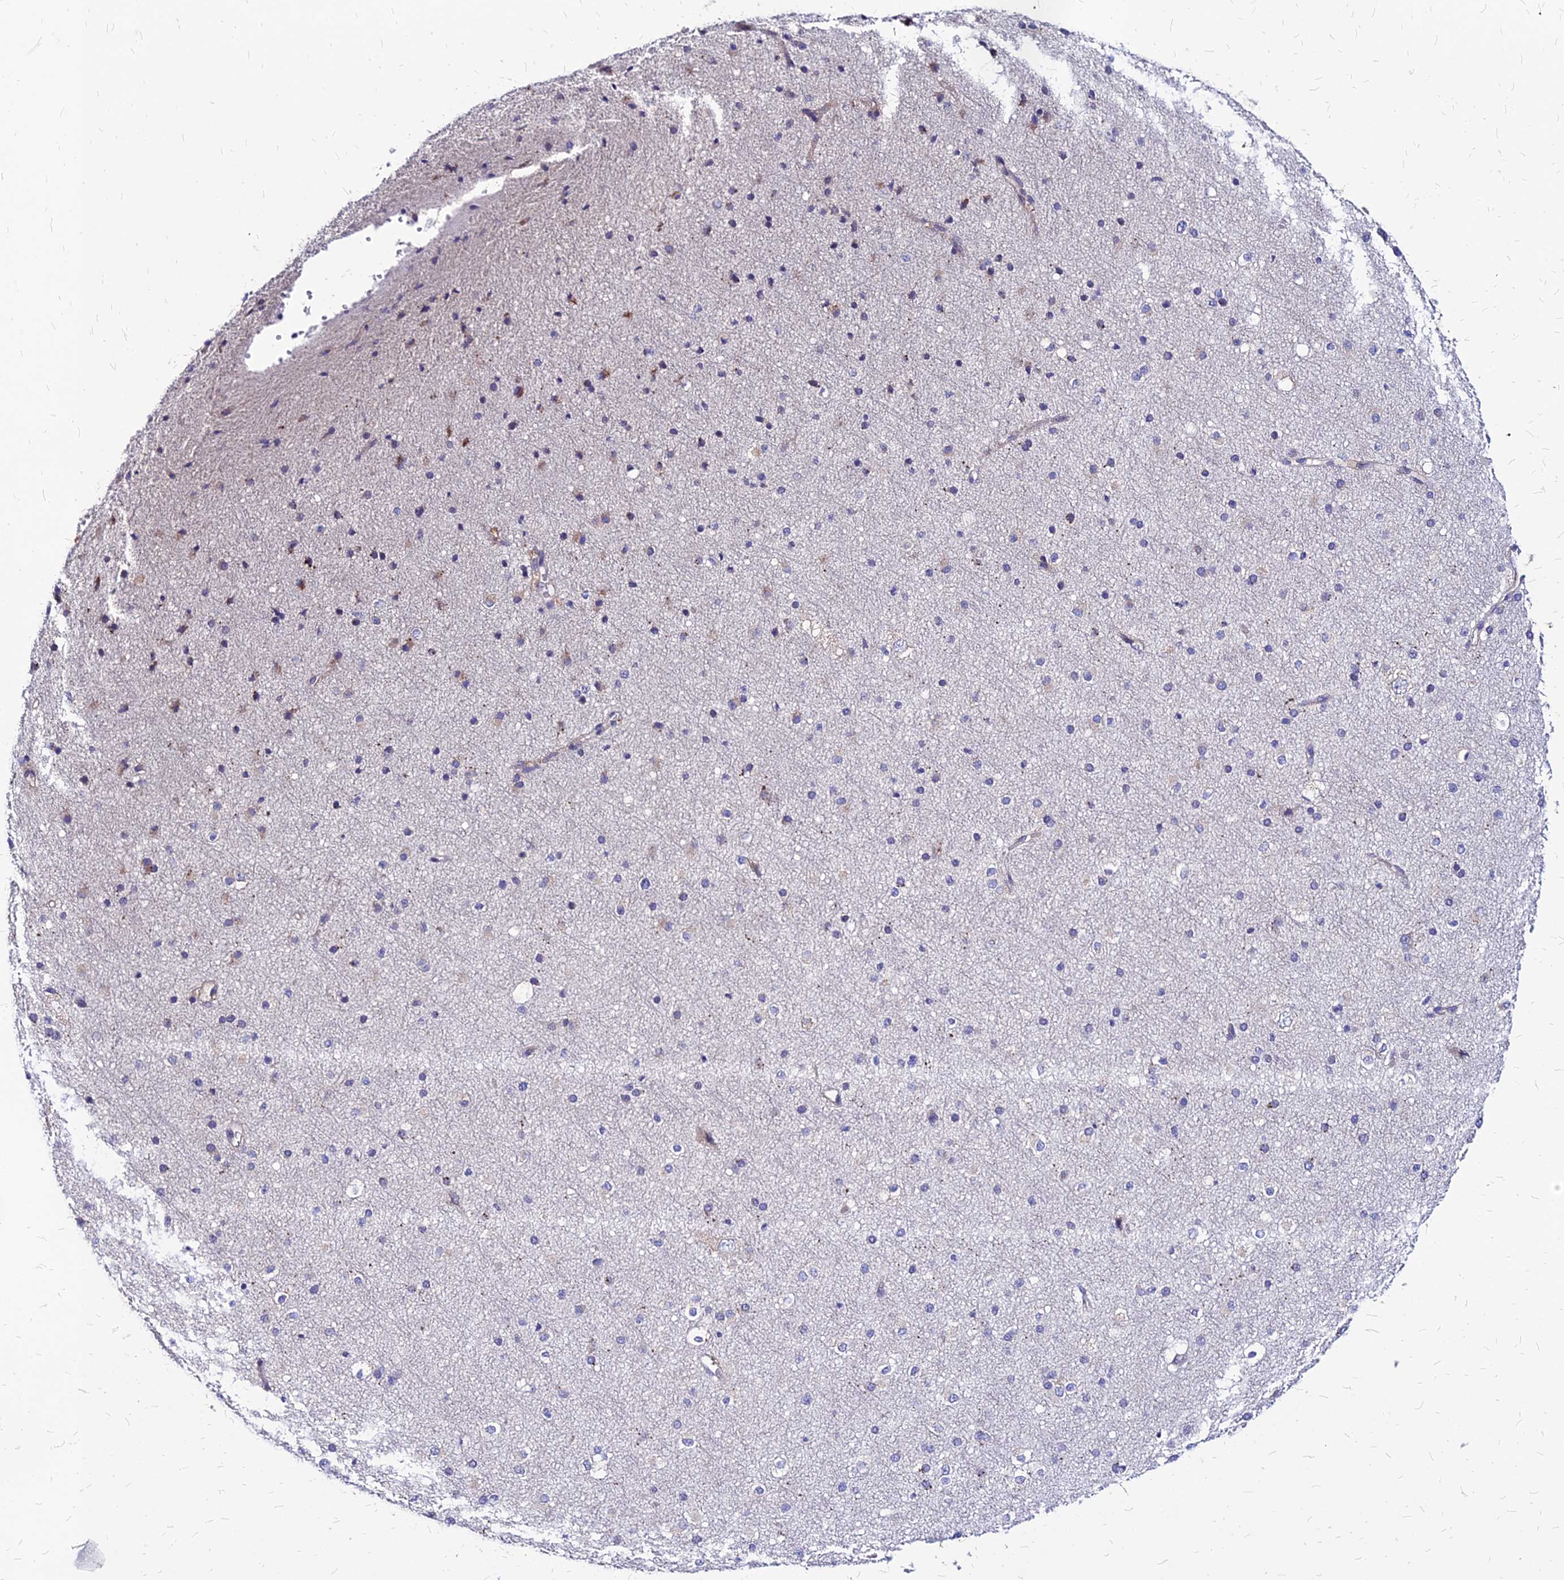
{"staining": {"intensity": "negative", "quantity": "none", "location": "none"}, "tissue": "cerebral cortex", "cell_type": "Endothelial cells", "image_type": "normal", "snomed": [{"axis": "morphology", "description": "Normal tissue, NOS"}, {"axis": "morphology", "description": "Developmental malformation"}, {"axis": "topography", "description": "Cerebral cortex"}], "caption": "This is a photomicrograph of immunohistochemistry staining of normal cerebral cortex, which shows no positivity in endothelial cells. (Brightfield microscopy of DAB immunohistochemistry (IHC) at high magnification).", "gene": "COMMD10", "patient": {"sex": "female", "age": 30}}